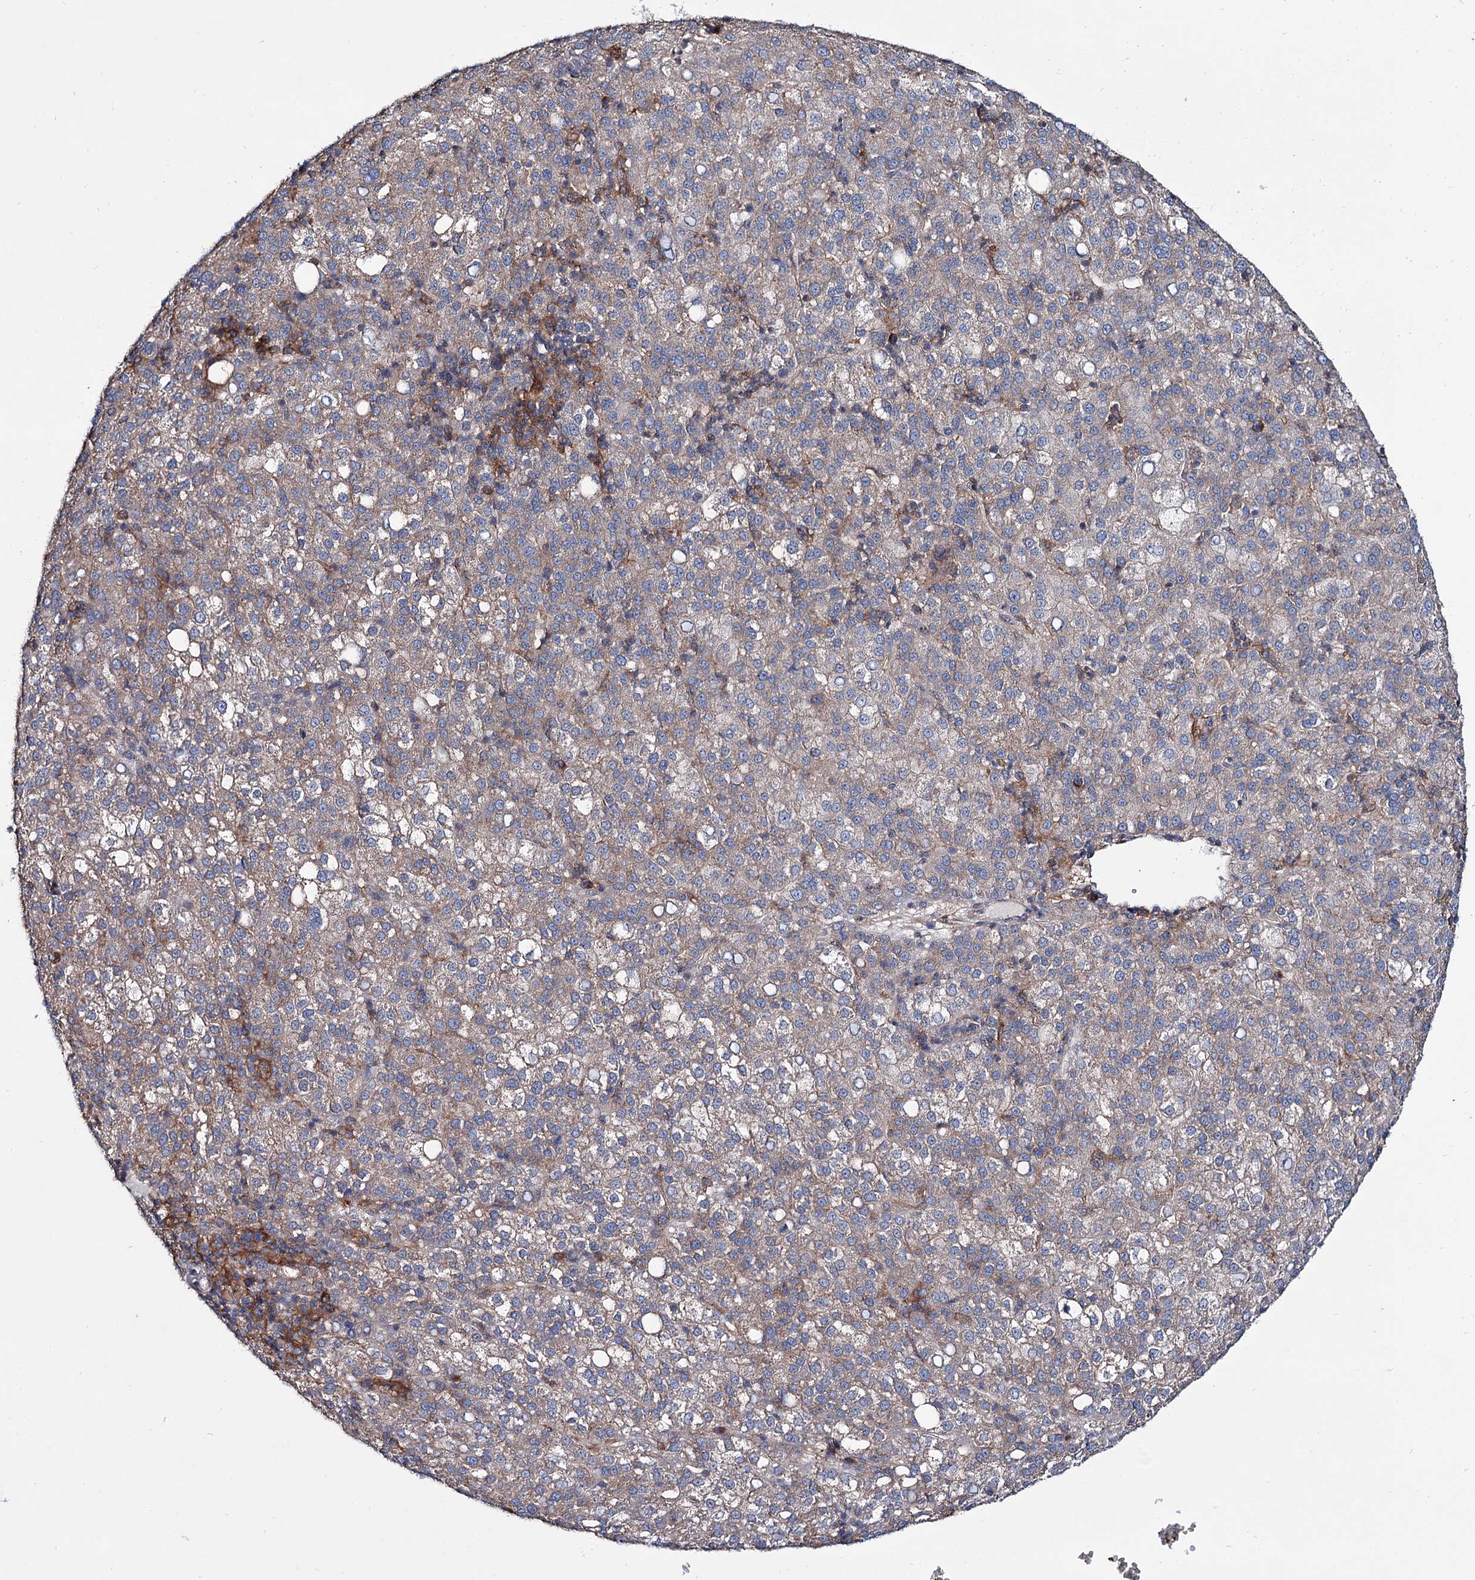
{"staining": {"intensity": "moderate", "quantity": ">75%", "location": "cytoplasmic/membranous"}, "tissue": "liver cancer", "cell_type": "Tumor cells", "image_type": "cancer", "snomed": [{"axis": "morphology", "description": "Carcinoma, Hepatocellular, NOS"}, {"axis": "topography", "description": "Liver"}], "caption": "Immunohistochemical staining of human hepatocellular carcinoma (liver) shows medium levels of moderate cytoplasmic/membranous expression in about >75% of tumor cells.", "gene": "SEC24A", "patient": {"sex": "female", "age": 58}}